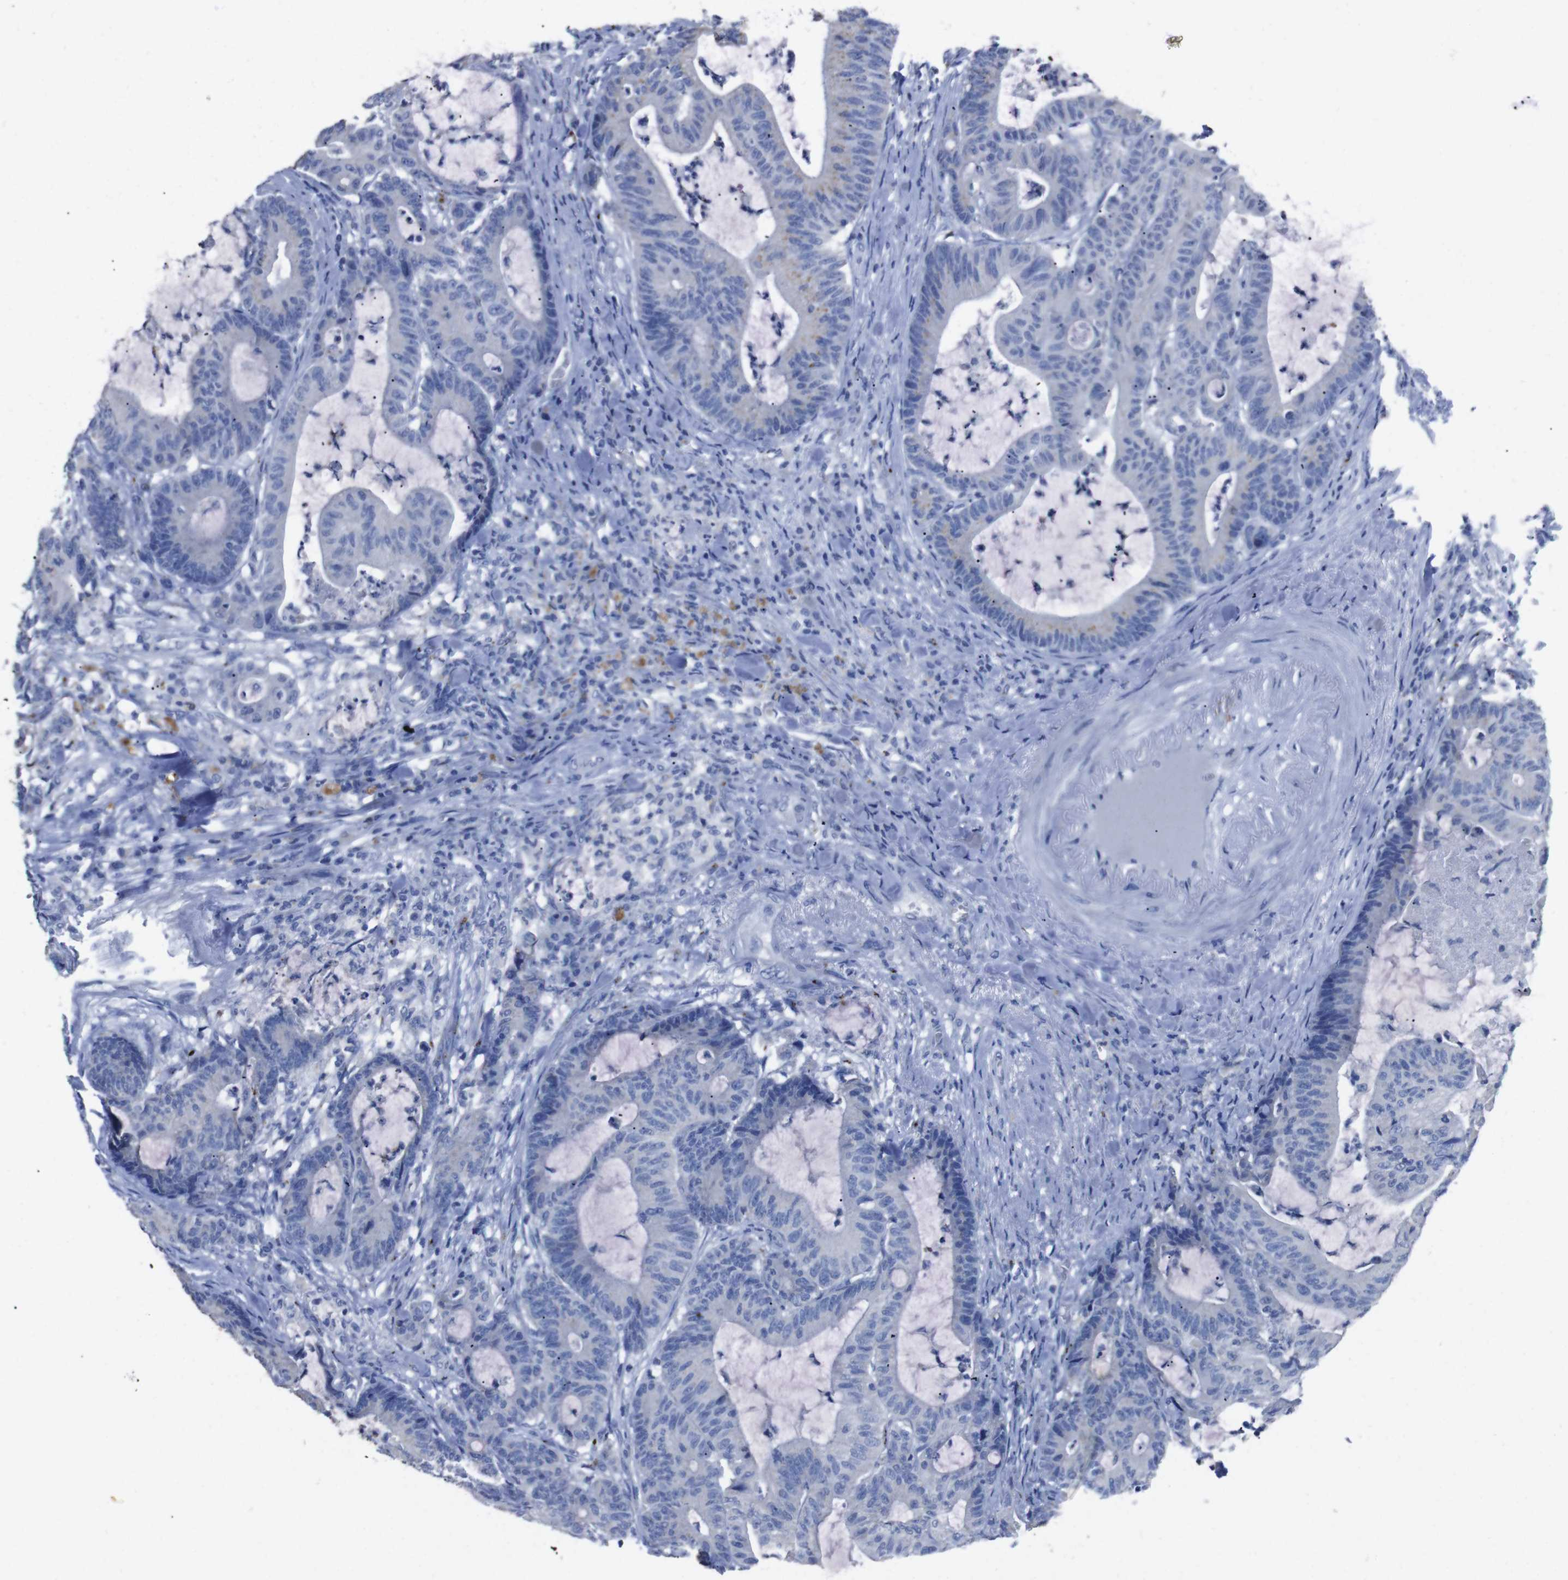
{"staining": {"intensity": "negative", "quantity": "none", "location": "none"}, "tissue": "colorectal cancer", "cell_type": "Tumor cells", "image_type": "cancer", "snomed": [{"axis": "morphology", "description": "Adenocarcinoma, NOS"}, {"axis": "topography", "description": "Colon"}], "caption": "DAB (3,3'-diaminobenzidine) immunohistochemical staining of colorectal adenocarcinoma shows no significant staining in tumor cells.", "gene": "GJB2", "patient": {"sex": "female", "age": 84}}